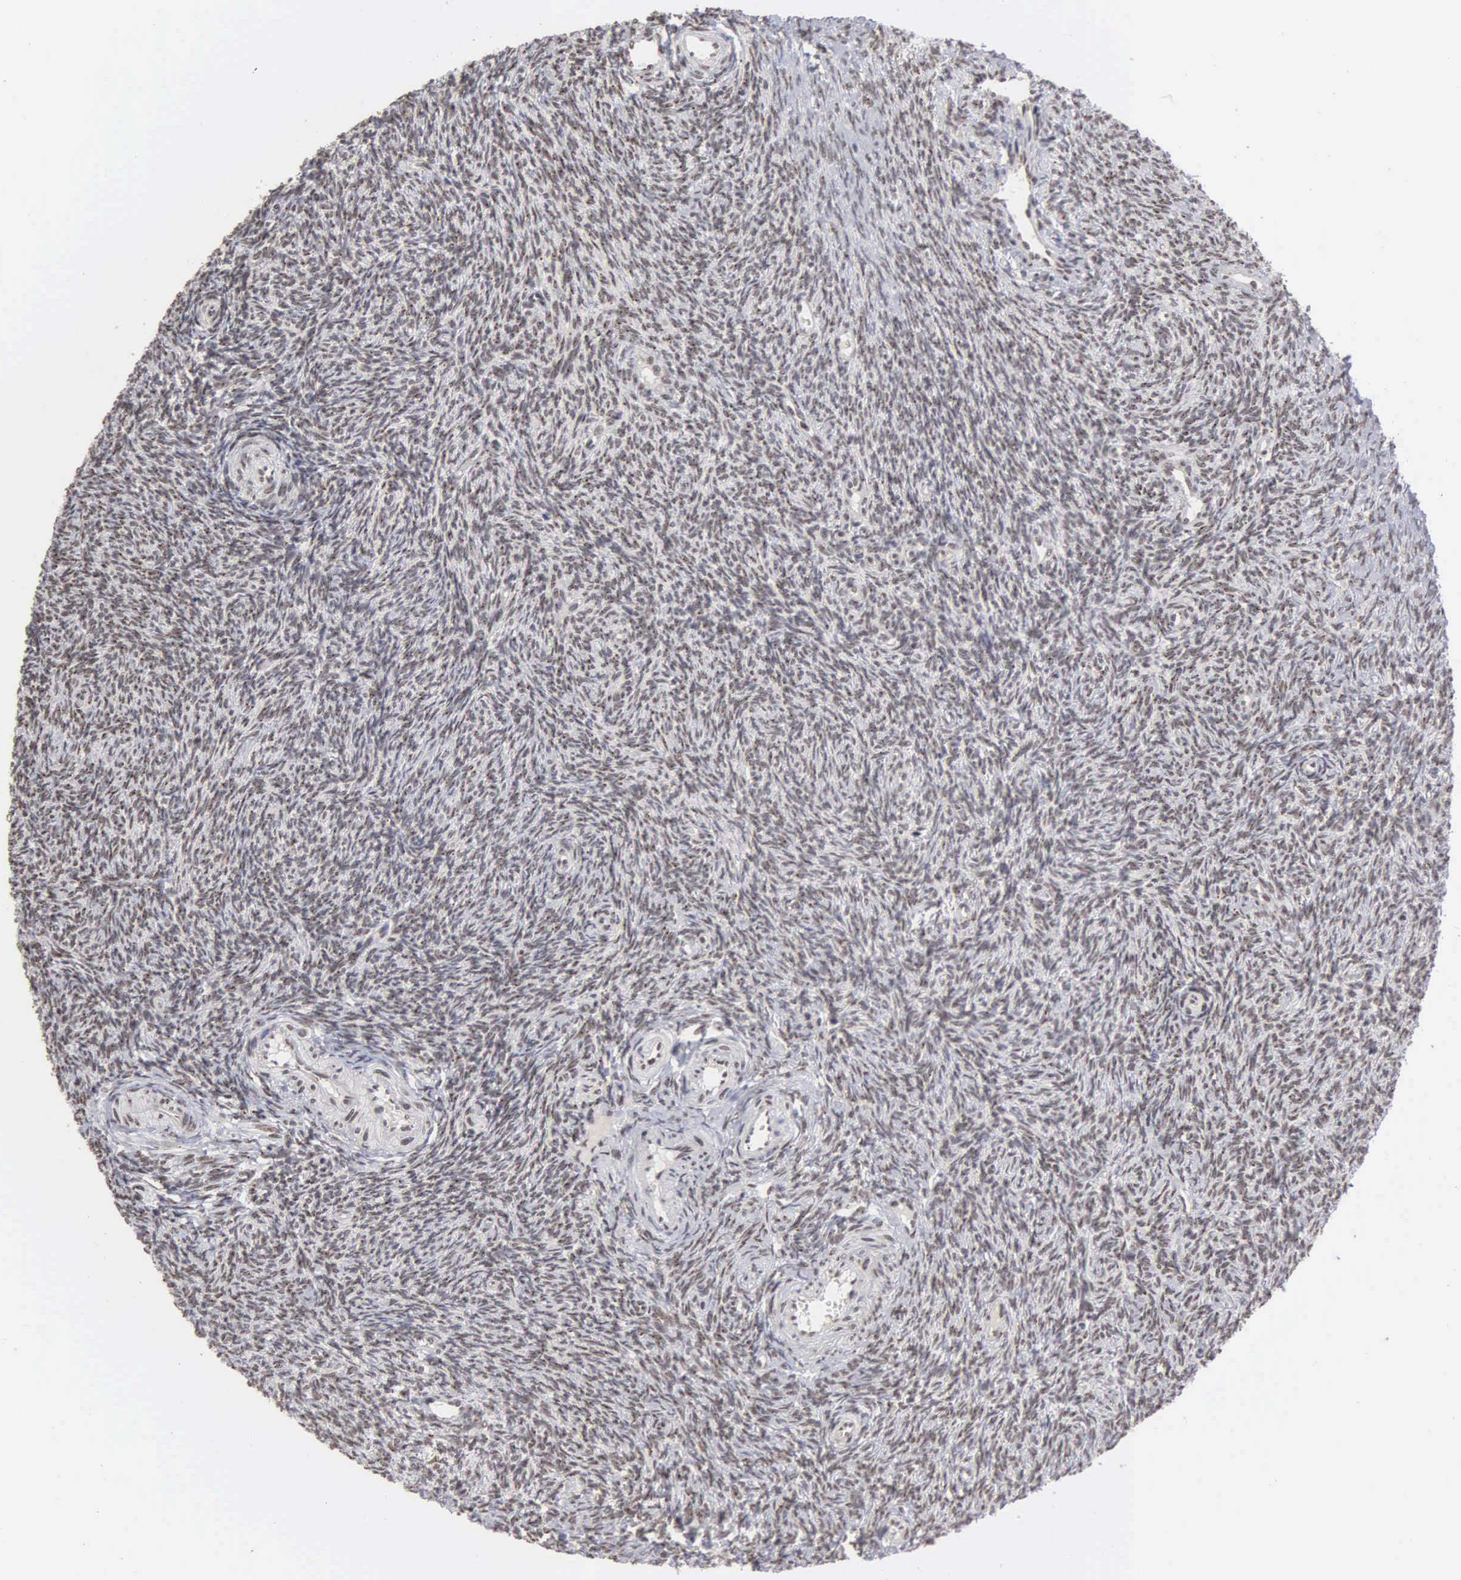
{"staining": {"intensity": "weak", "quantity": ">75%", "location": "nuclear"}, "tissue": "ovary", "cell_type": "Follicle cells", "image_type": "normal", "snomed": [{"axis": "morphology", "description": "Normal tissue, NOS"}, {"axis": "topography", "description": "Ovary"}], "caption": "Benign ovary shows weak nuclear expression in approximately >75% of follicle cells The staining was performed using DAB (3,3'-diaminobenzidine), with brown indicating positive protein expression. Nuclei are stained blue with hematoxylin..", "gene": "GTF2A1", "patient": {"sex": "female", "age": 32}}